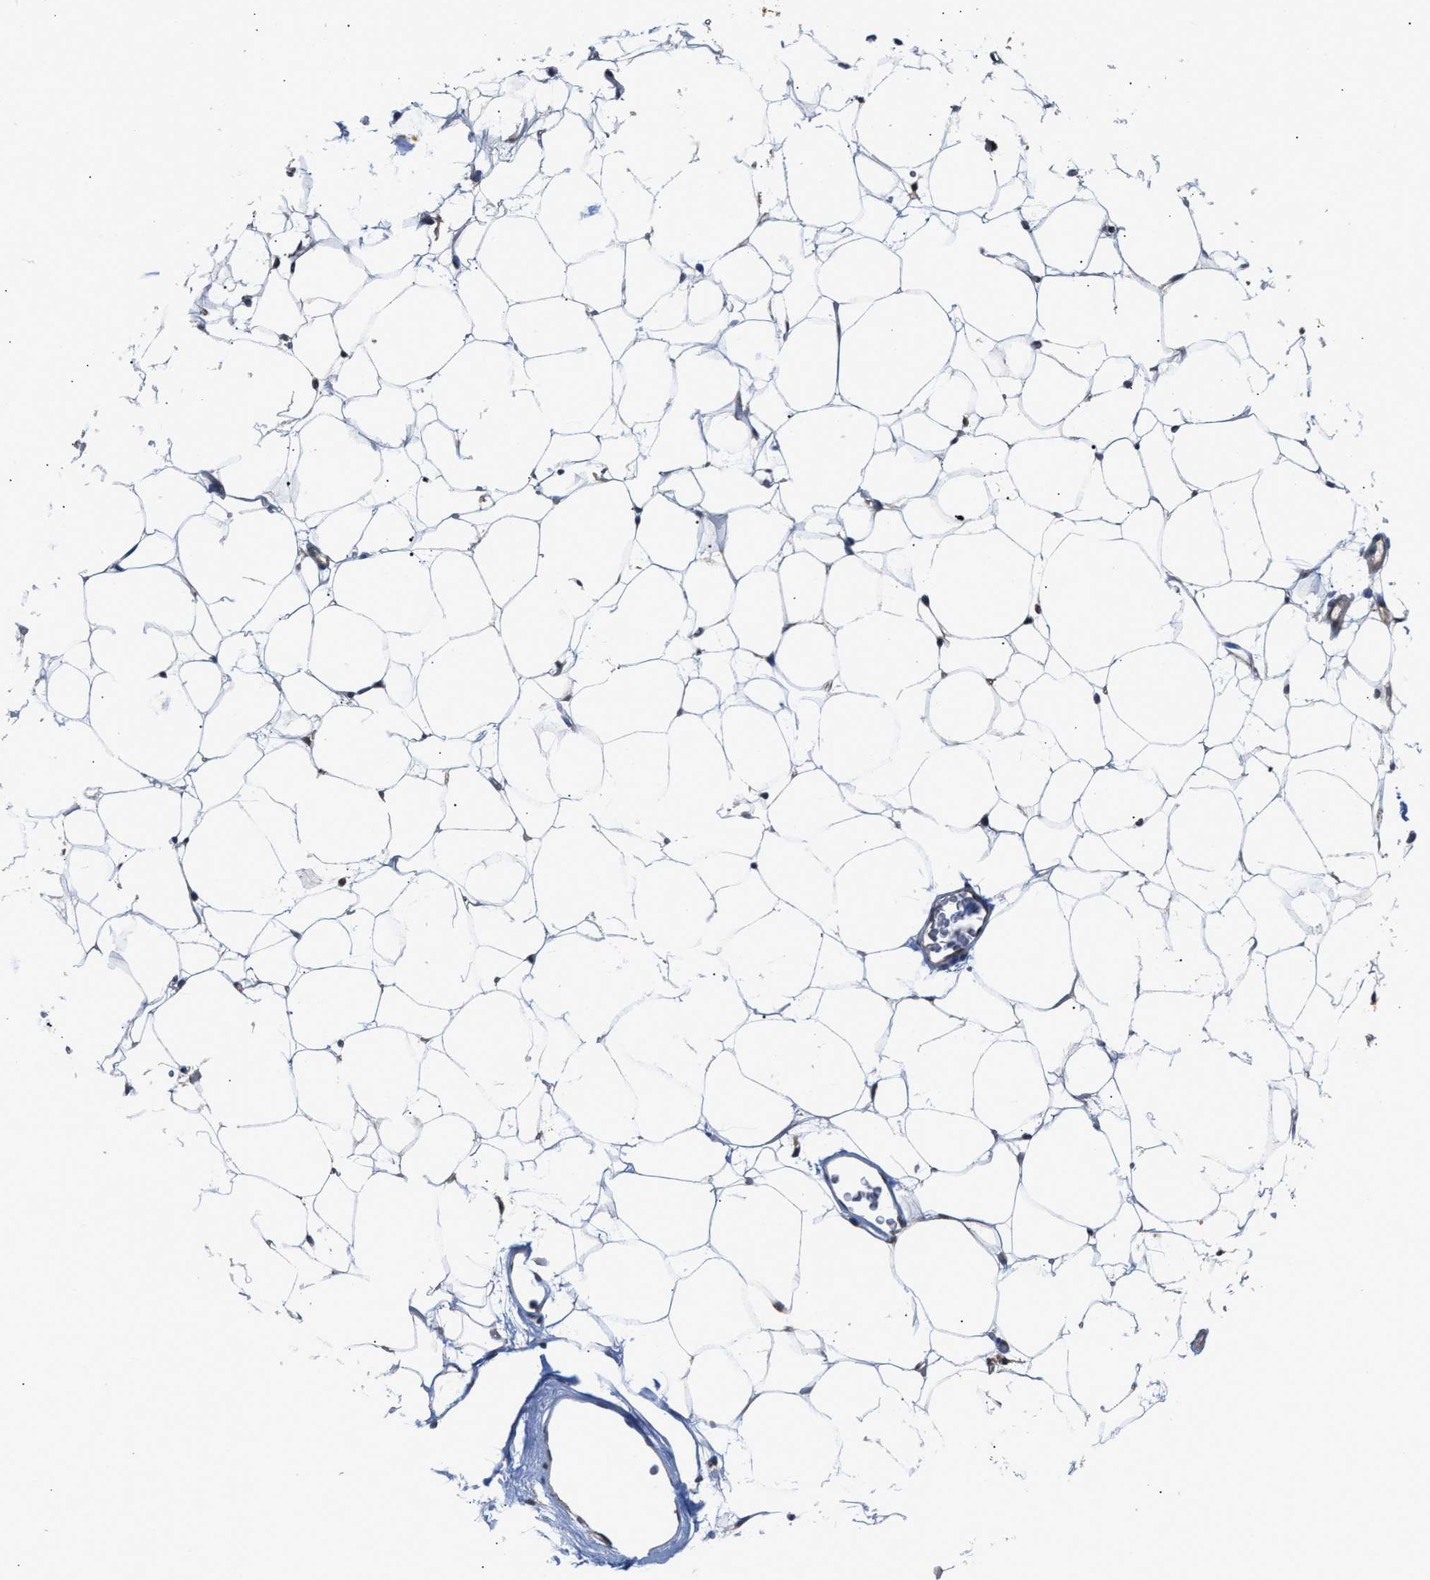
{"staining": {"intensity": "moderate", "quantity": ">75%", "location": "cytoplasmic/membranous,nuclear"}, "tissue": "adipose tissue", "cell_type": "Adipocytes", "image_type": "normal", "snomed": [{"axis": "morphology", "description": "Normal tissue, NOS"}, {"axis": "topography", "description": "Breast"}, {"axis": "topography", "description": "Soft tissue"}], "caption": "DAB immunohistochemical staining of unremarkable human adipose tissue shows moderate cytoplasmic/membranous,nuclear protein expression in about >75% of adipocytes. (DAB IHC, brown staining for protein, blue staining for nuclei).", "gene": "SCAI", "patient": {"sex": "female", "age": 75}}